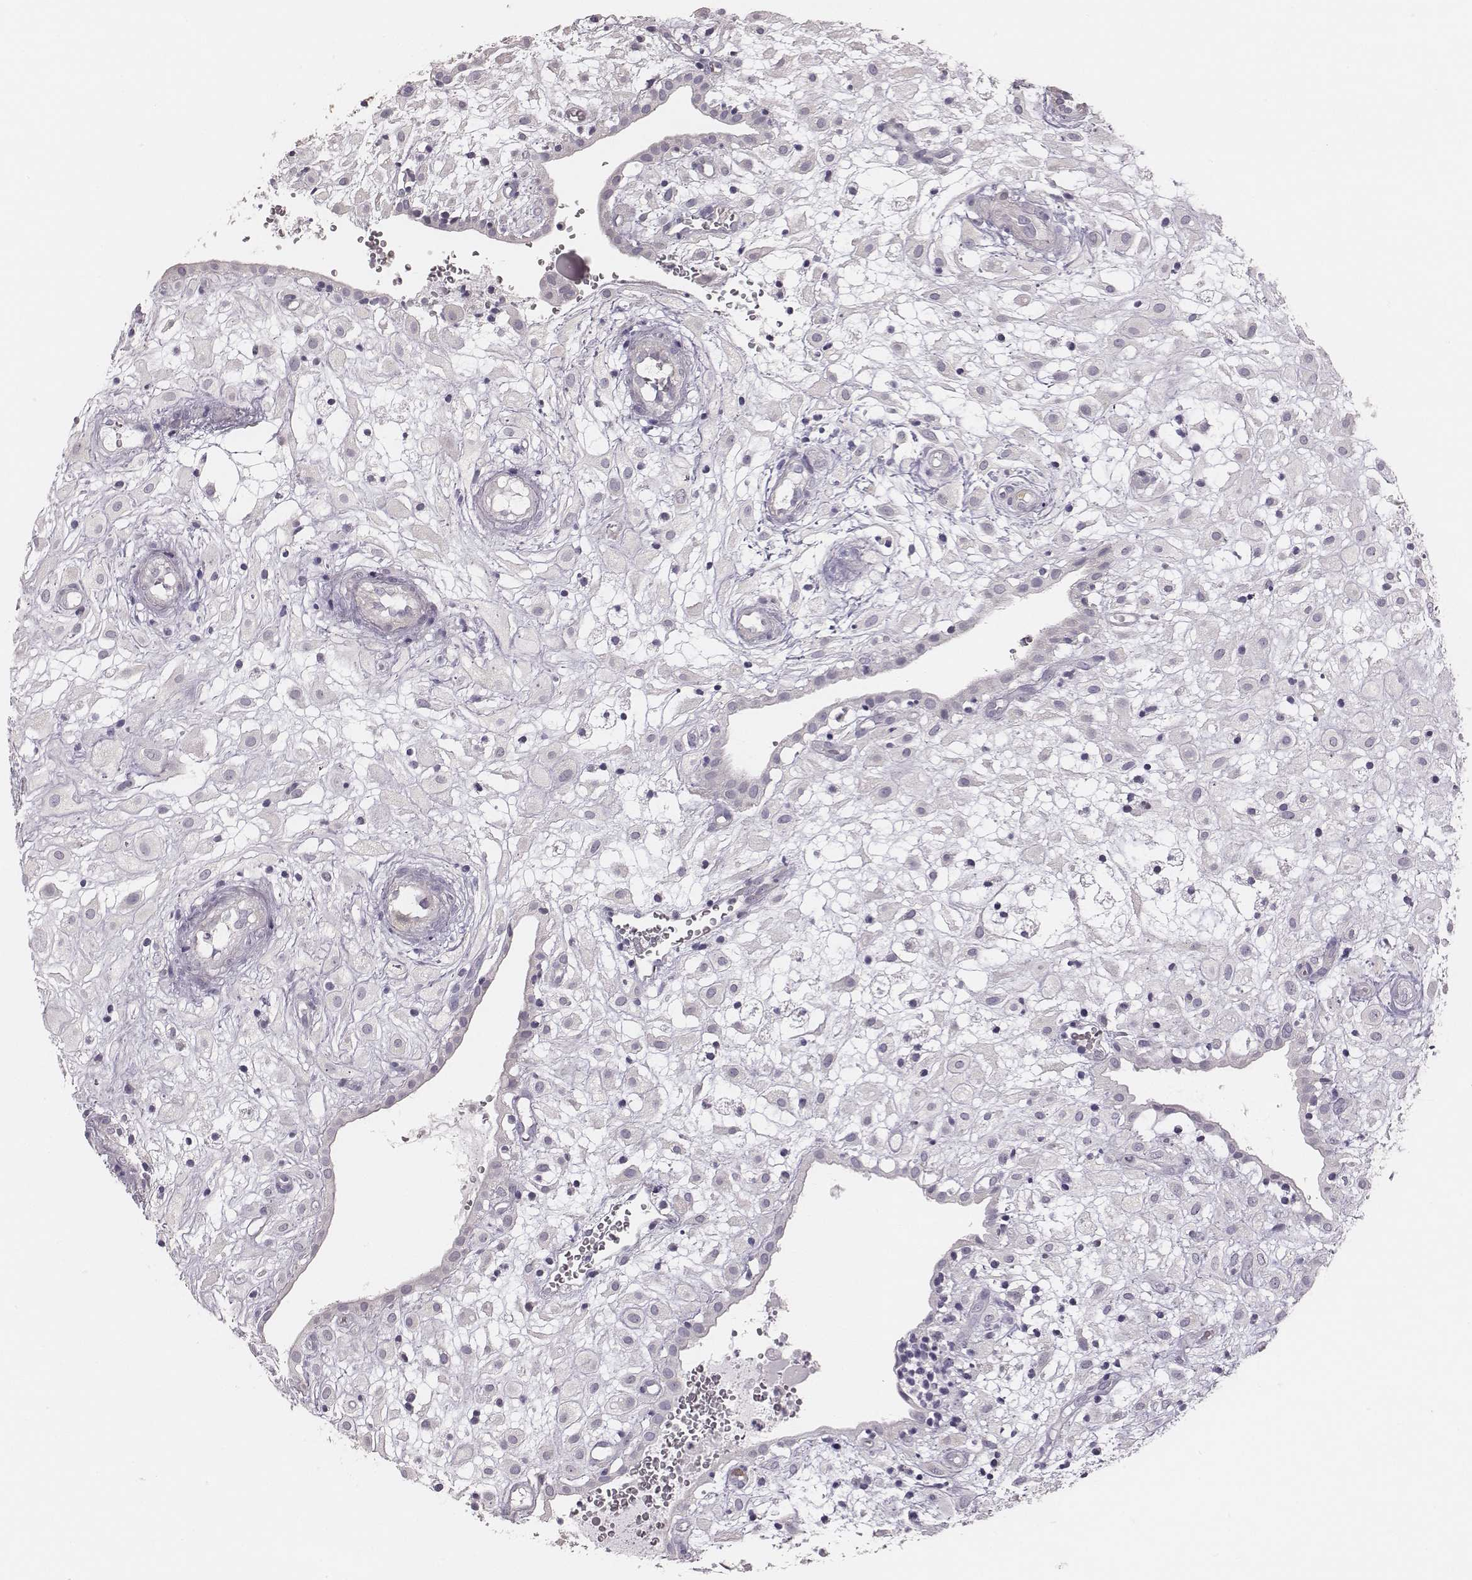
{"staining": {"intensity": "negative", "quantity": "none", "location": "none"}, "tissue": "placenta", "cell_type": "Decidual cells", "image_type": "normal", "snomed": [{"axis": "morphology", "description": "Normal tissue, NOS"}, {"axis": "topography", "description": "Placenta"}], "caption": "The immunohistochemistry (IHC) micrograph has no significant expression in decidual cells of placenta. (DAB (3,3'-diaminobenzidine) IHC visualized using brightfield microscopy, high magnification).", "gene": "PBK", "patient": {"sex": "female", "age": 24}}